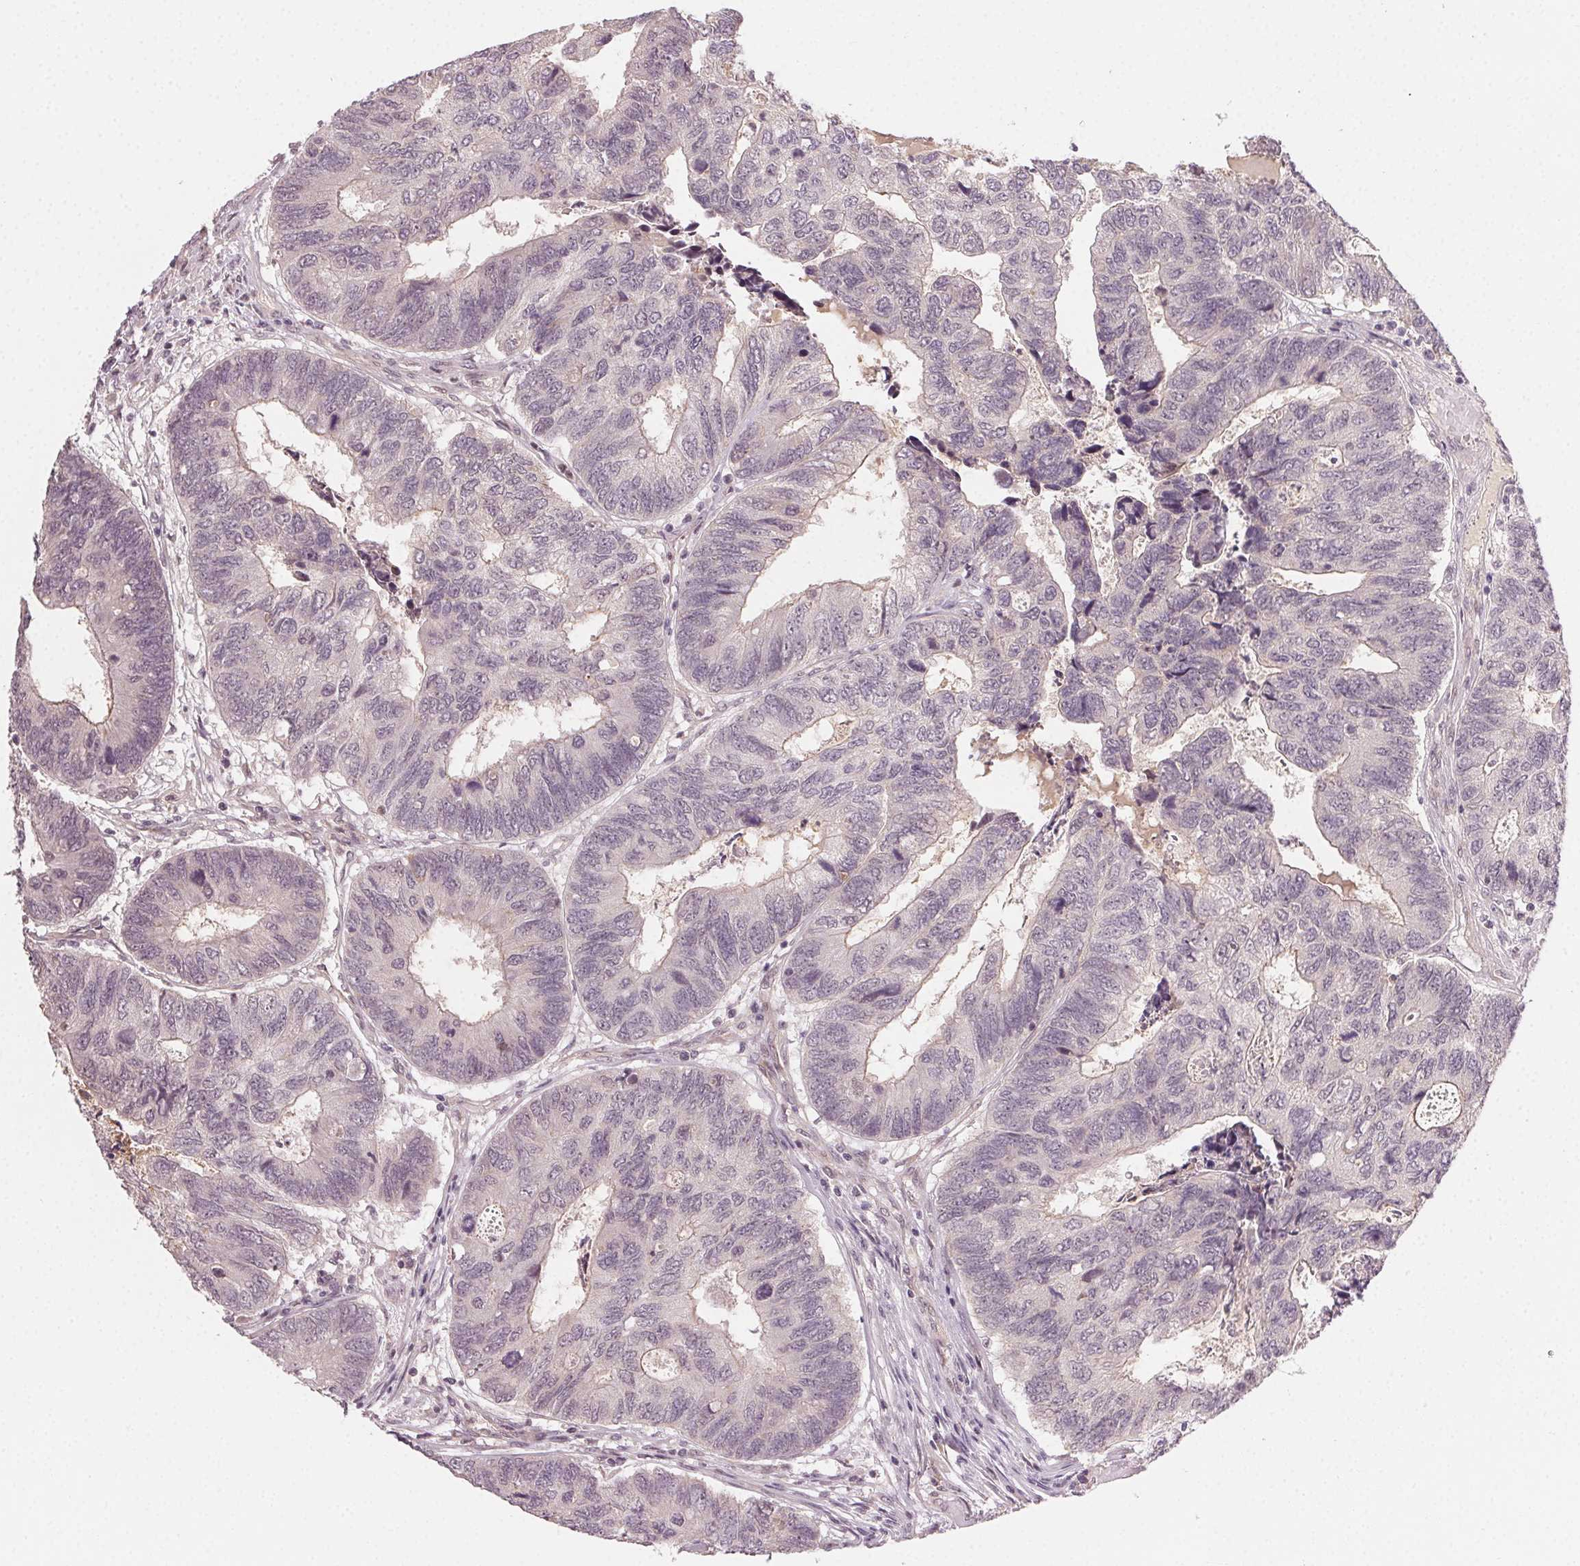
{"staining": {"intensity": "negative", "quantity": "none", "location": "none"}, "tissue": "colorectal cancer", "cell_type": "Tumor cells", "image_type": "cancer", "snomed": [{"axis": "morphology", "description": "Adenocarcinoma, NOS"}, {"axis": "topography", "description": "Colon"}], "caption": "Tumor cells are negative for protein expression in human colorectal cancer (adenocarcinoma). (Immunohistochemistry (ihc), brightfield microscopy, high magnification).", "gene": "TUB", "patient": {"sex": "female", "age": 67}}